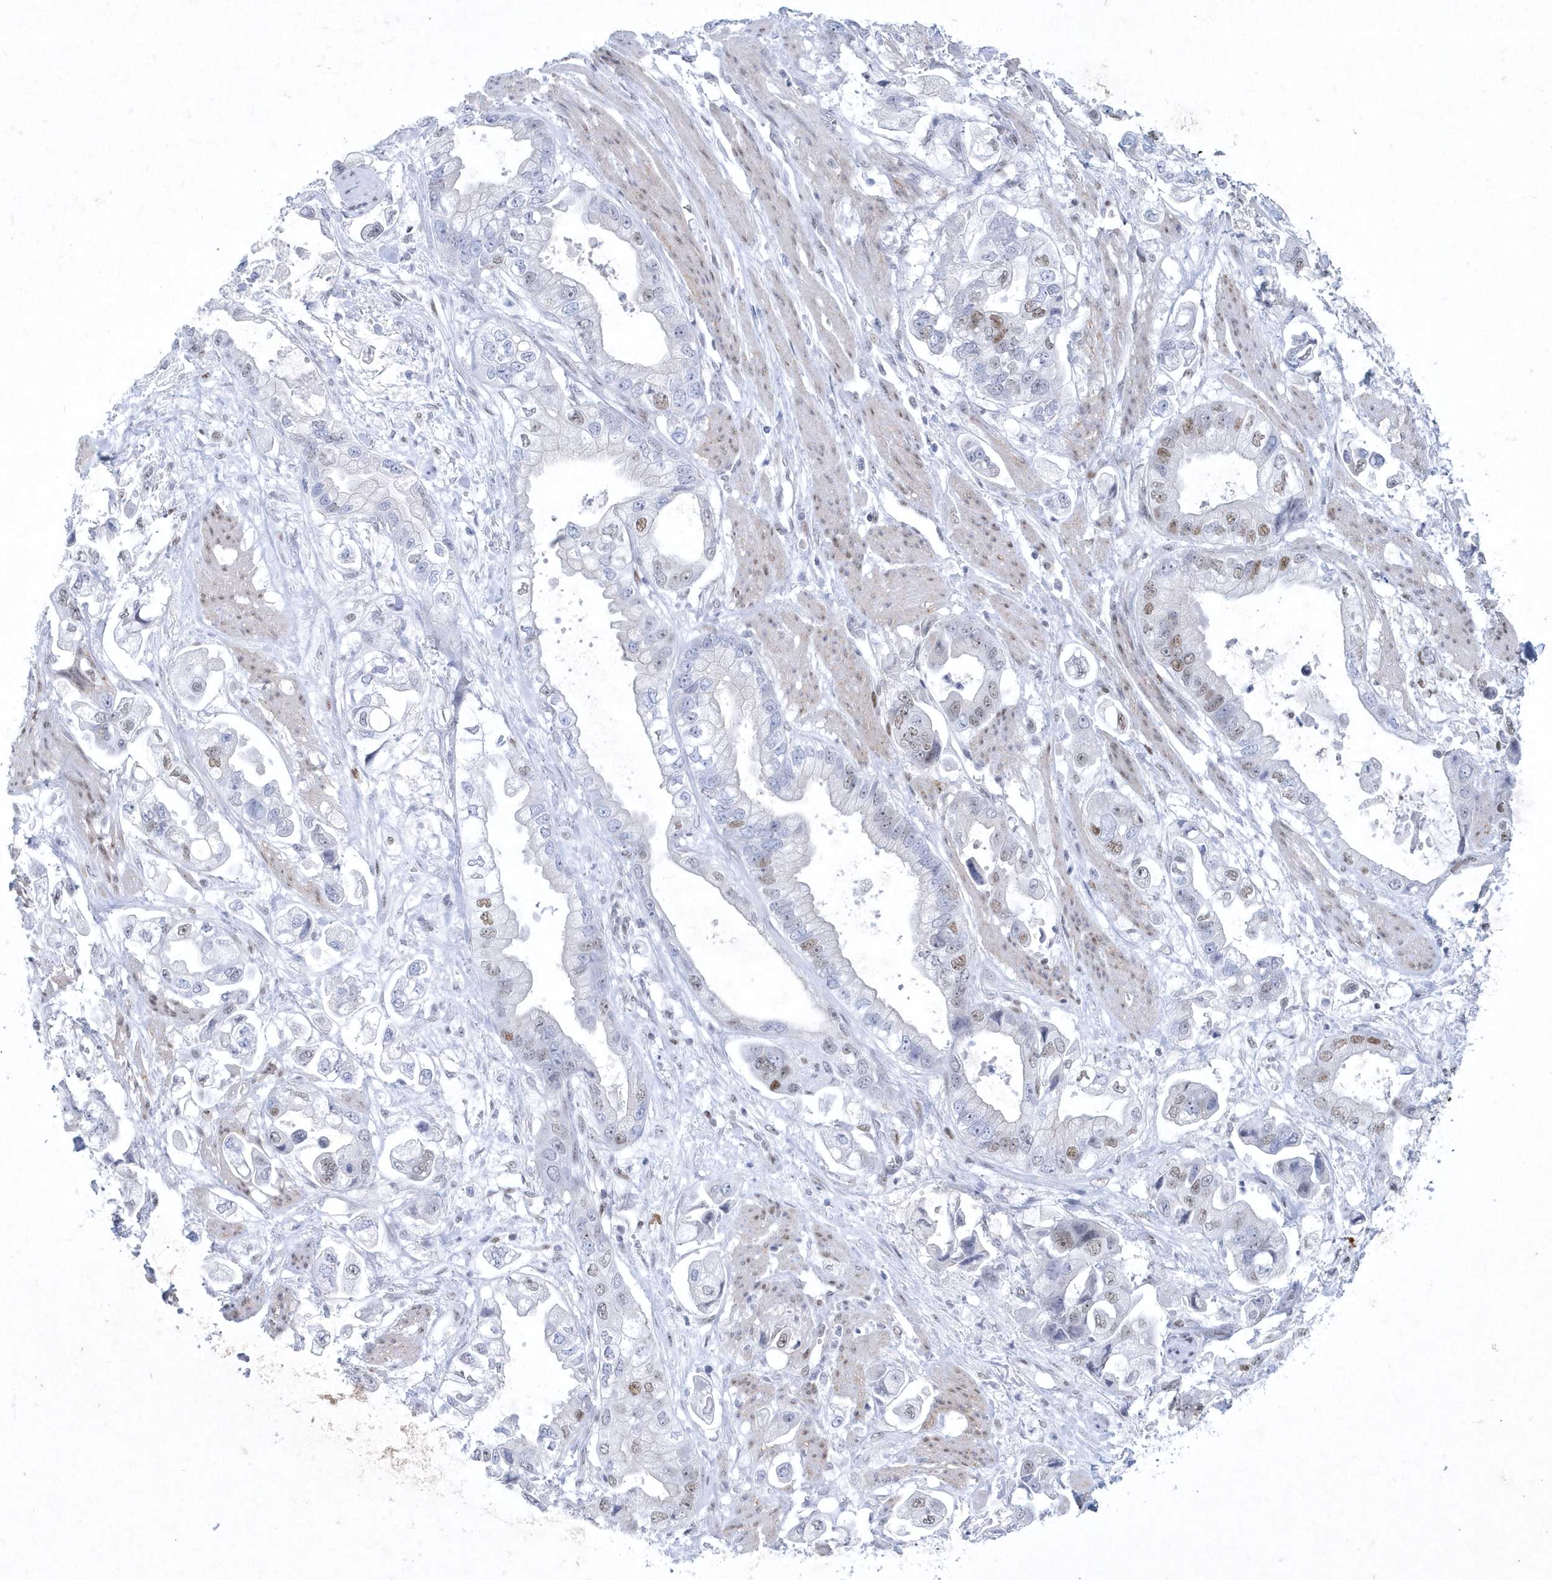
{"staining": {"intensity": "weak", "quantity": "25%-75%", "location": "nuclear"}, "tissue": "stomach cancer", "cell_type": "Tumor cells", "image_type": "cancer", "snomed": [{"axis": "morphology", "description": "Adenocarcinoma, NOS"}, {"axis": "topography", "description": "Stomach"}], "caption": "The micrograph displays a brown stain indicating the presence of a protein in the nuclear of tumor cells in stomach cancer (adenocarcinoma). (DAB (3,3'-diaminobenzidine) = brown stain, brightfield microscopy at high magnification).", "gene": "DCLRE1A", "patient": {"sex": "male", "age": 62}}